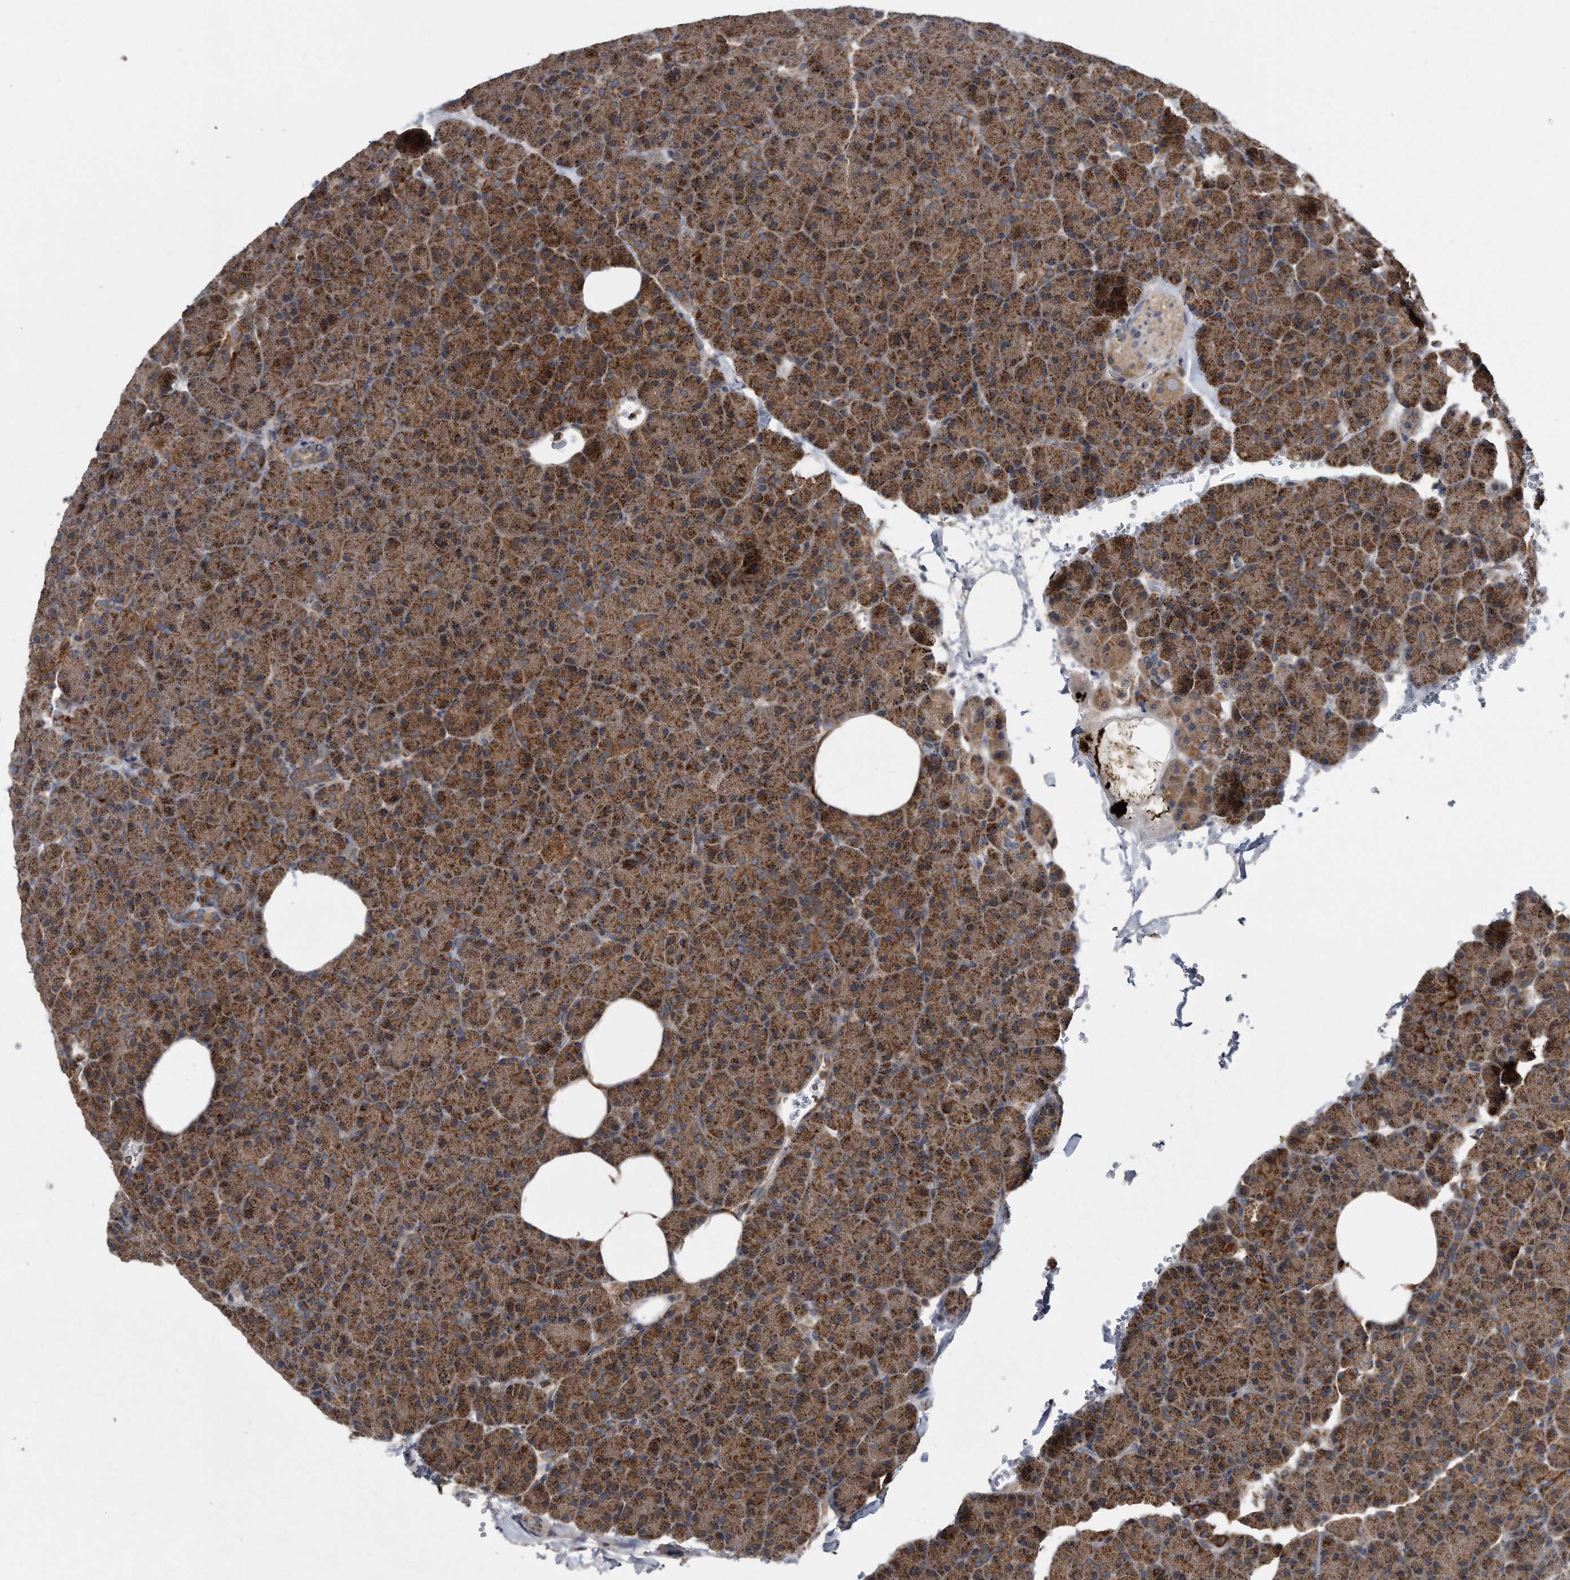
{"staining": {"intensity": "moderate", "quantity": ">75%", "location": "cytoplasmic/membranous"}, "tissue": "pancreas", "cell_type": "Exocrine glandular cells", "image_type": "normal", "snomed": [{"axis": "morphology", "description": "Normal tissue, NOS"}, {"axis": "morphology", "description": "Carcinoid, malignant, NOS"}, {"axis": "topography", "description": "Pancreas"}], "caption": "Protein expression analysis of benign pancreas shows moderate cytoplasmic/membranous positivity in approximately >75% of exocrine glandular cells. The staining was performed using DAB, with brown indicating positive protein expression. Nuclei are stained blue with hematoxylin.", "gene": "ALPK2", "patient": {"sex": "female", "age": 35}}